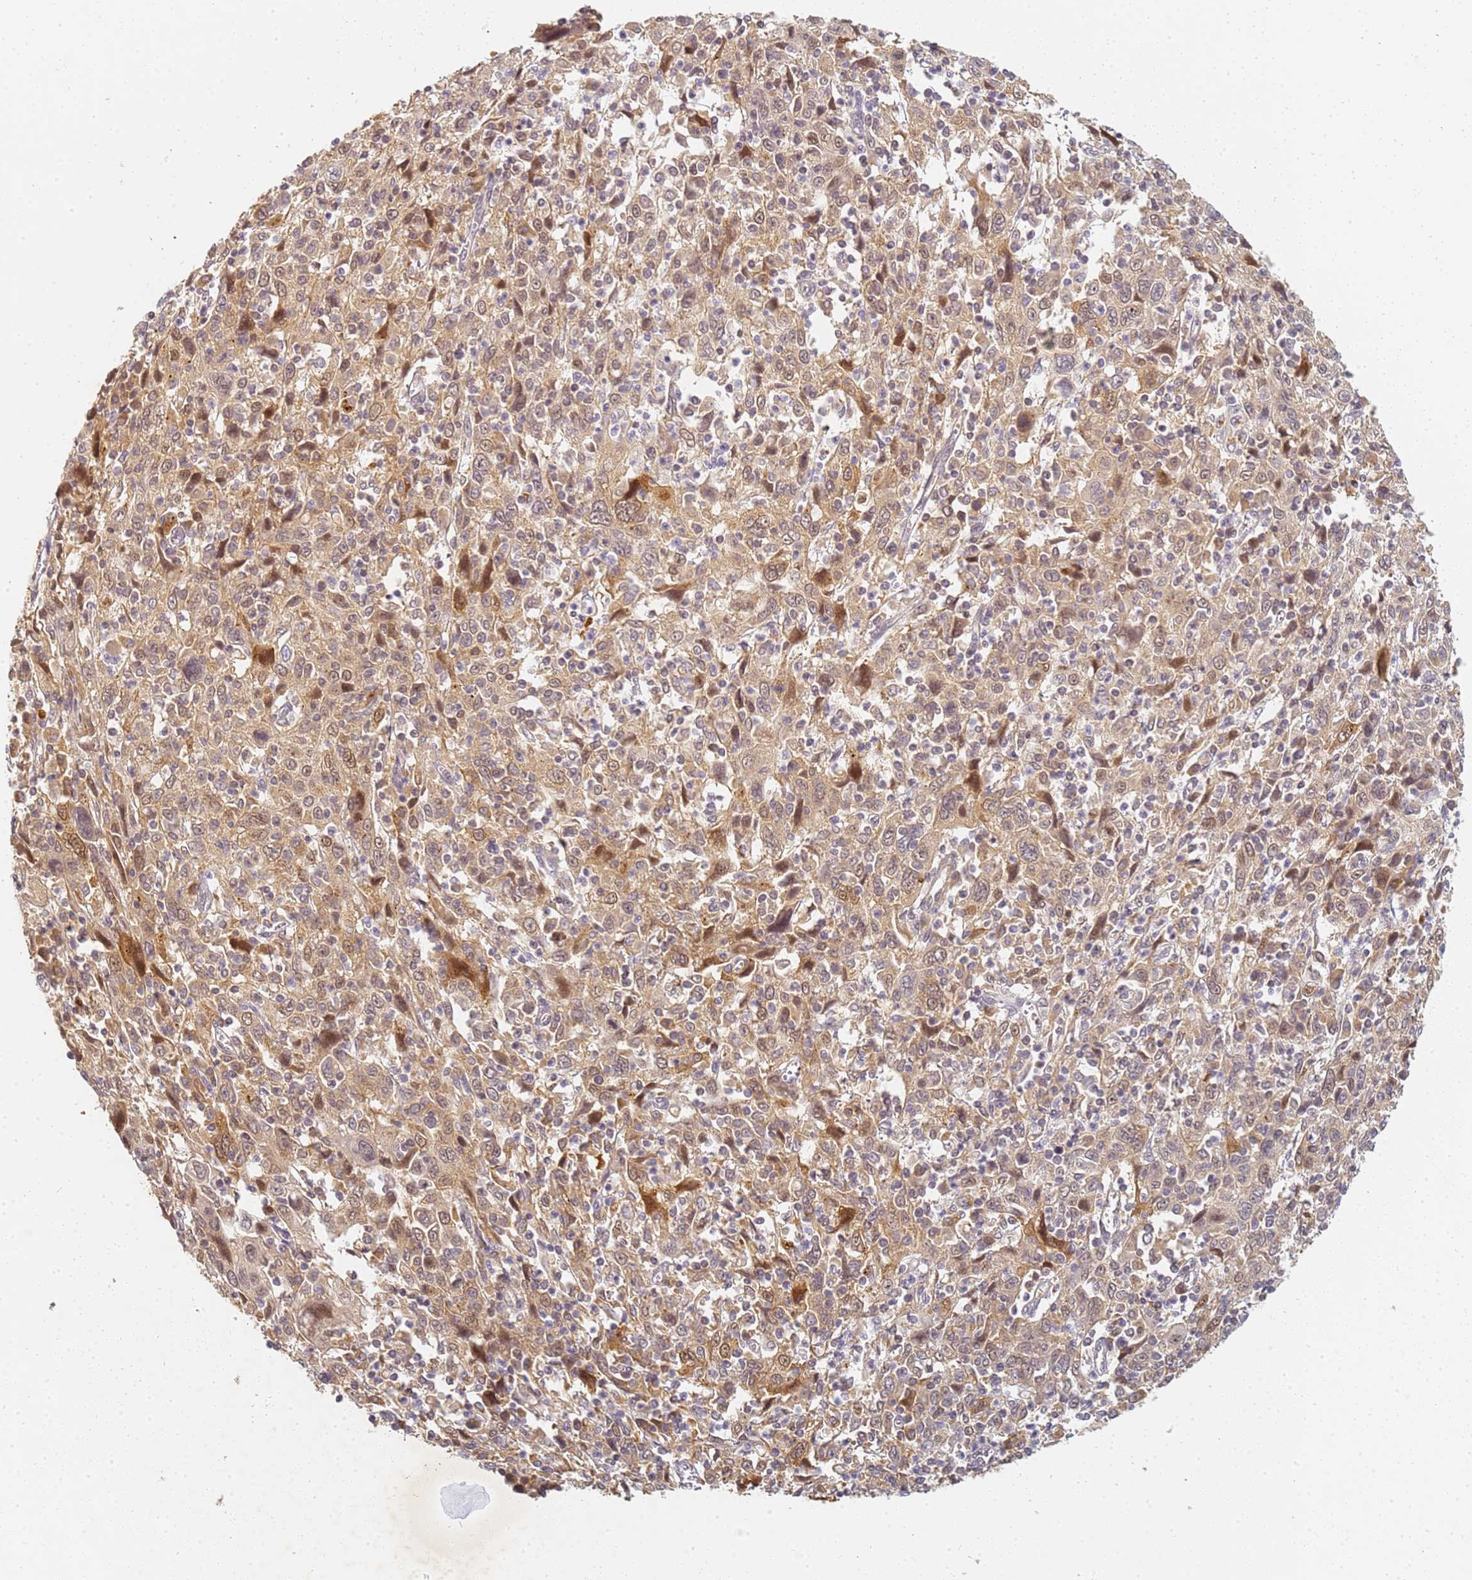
{"staining": {"intensity": "moderate", "quantity": "25%-75%", "location": "cytoplasmic/membranous,nuclear"}, "tissue": "cervical cancer", "cell_type": "Tumor cells", "image_type": "cancer", "snomed": [{"axis": "morphology", "description": "Squamous cell carcinoma, NOS"}, {"axis": "topography", "description": "Cervix"}], "caption": "Protein staining of cervical cancer tissue demonstrates moderate cytoplasmic/membranous and nuclear expression in about 25%-75% of tumor cells.", "gene": "HMCES", "patient": {"sex": "female", "age": 46}}